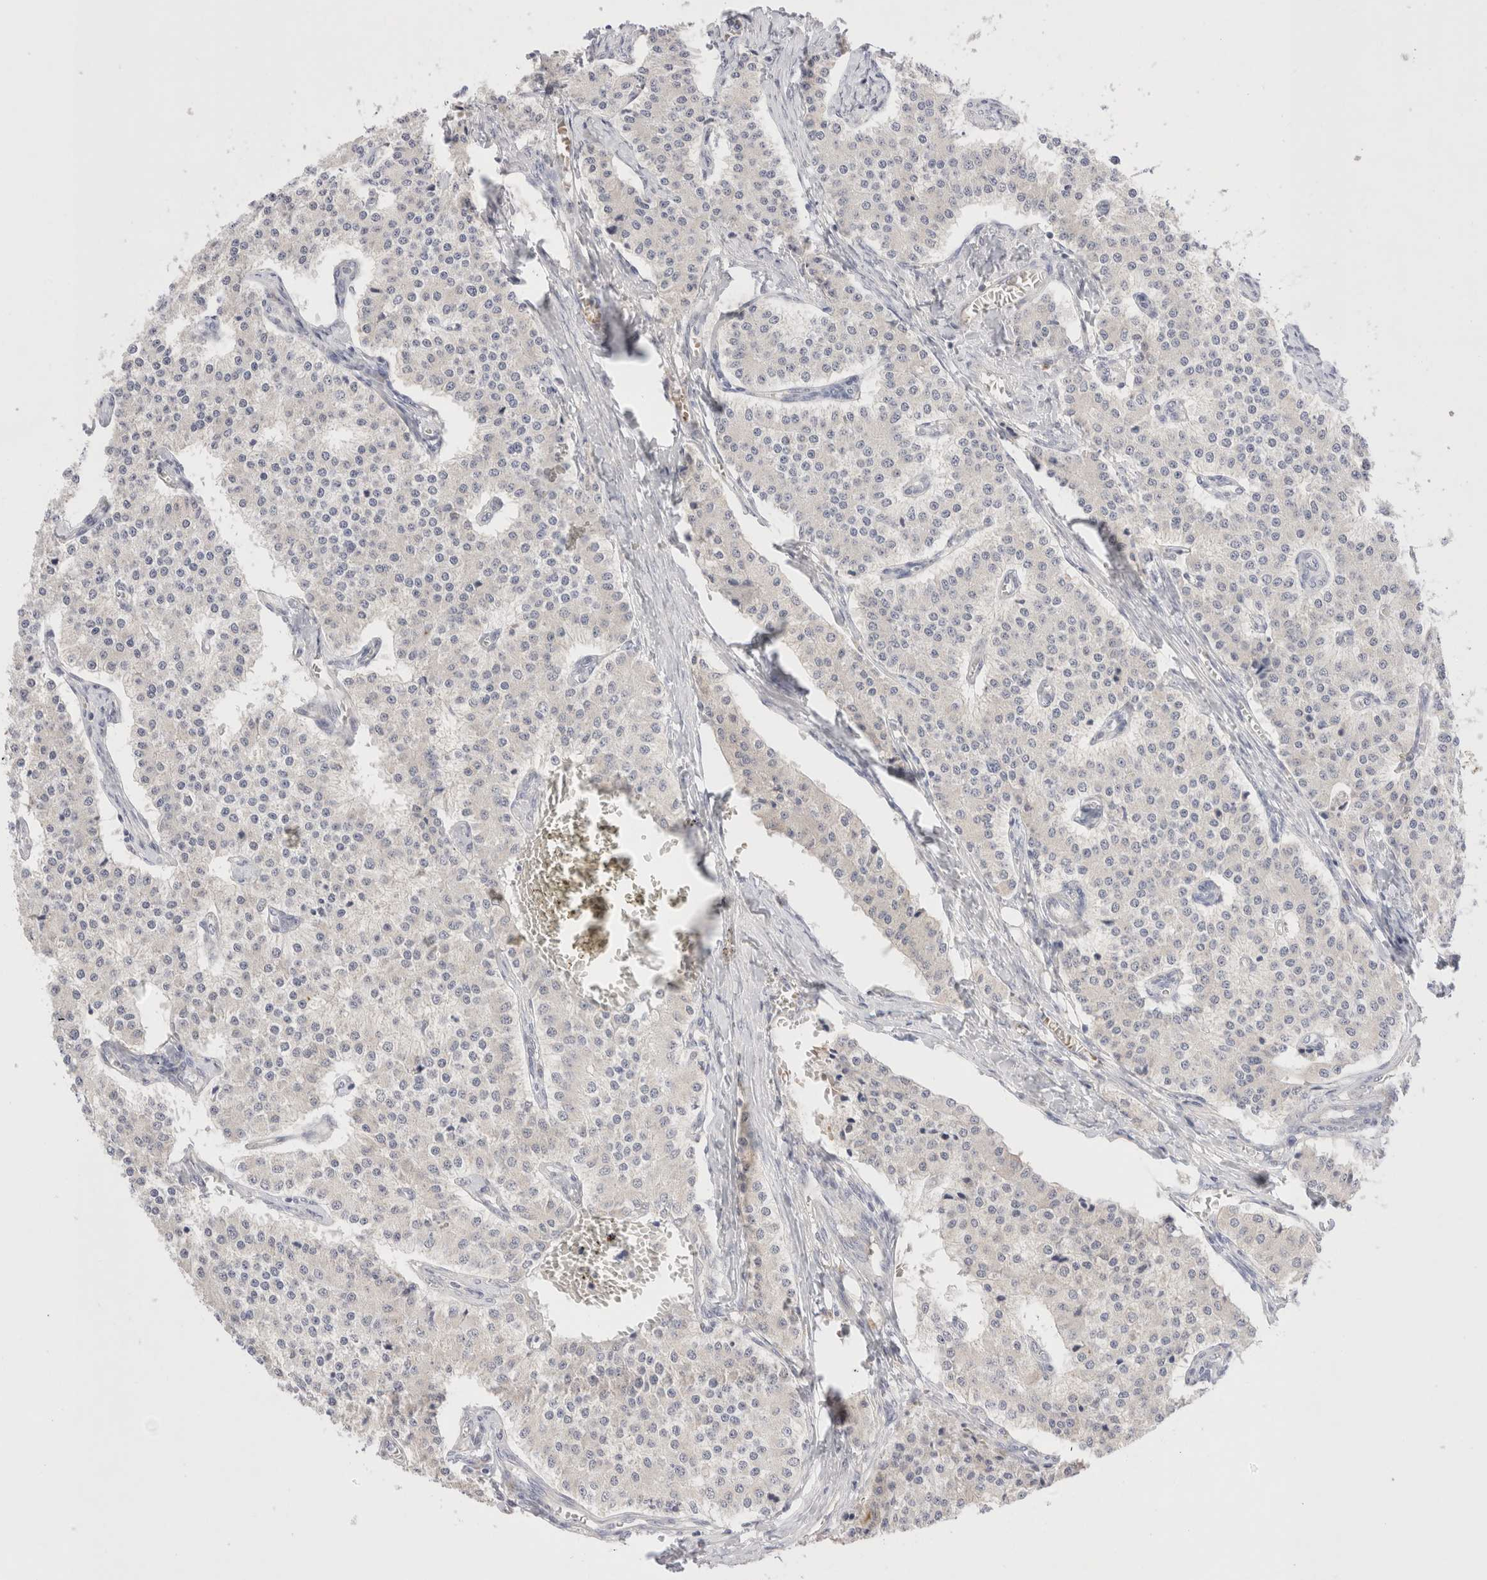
{"staining": {"intensity": "negative", "quantity": "none", "location": "none"}, "tissue": "carcinoid", "cell_type": "Tumor cells", "image_type": "cancer", "snomed": [{"axis": "morphology", "description": "Carcinoid, malignant, NOS"}, {"axis": "topography", "description": "Colon"}], "caption": "Carcinoid was stained to show a protein in brown. There is no significant staining in tumor cells.", "gene": "SPATA20", "patient": {"sex": "female", "age": 52}}